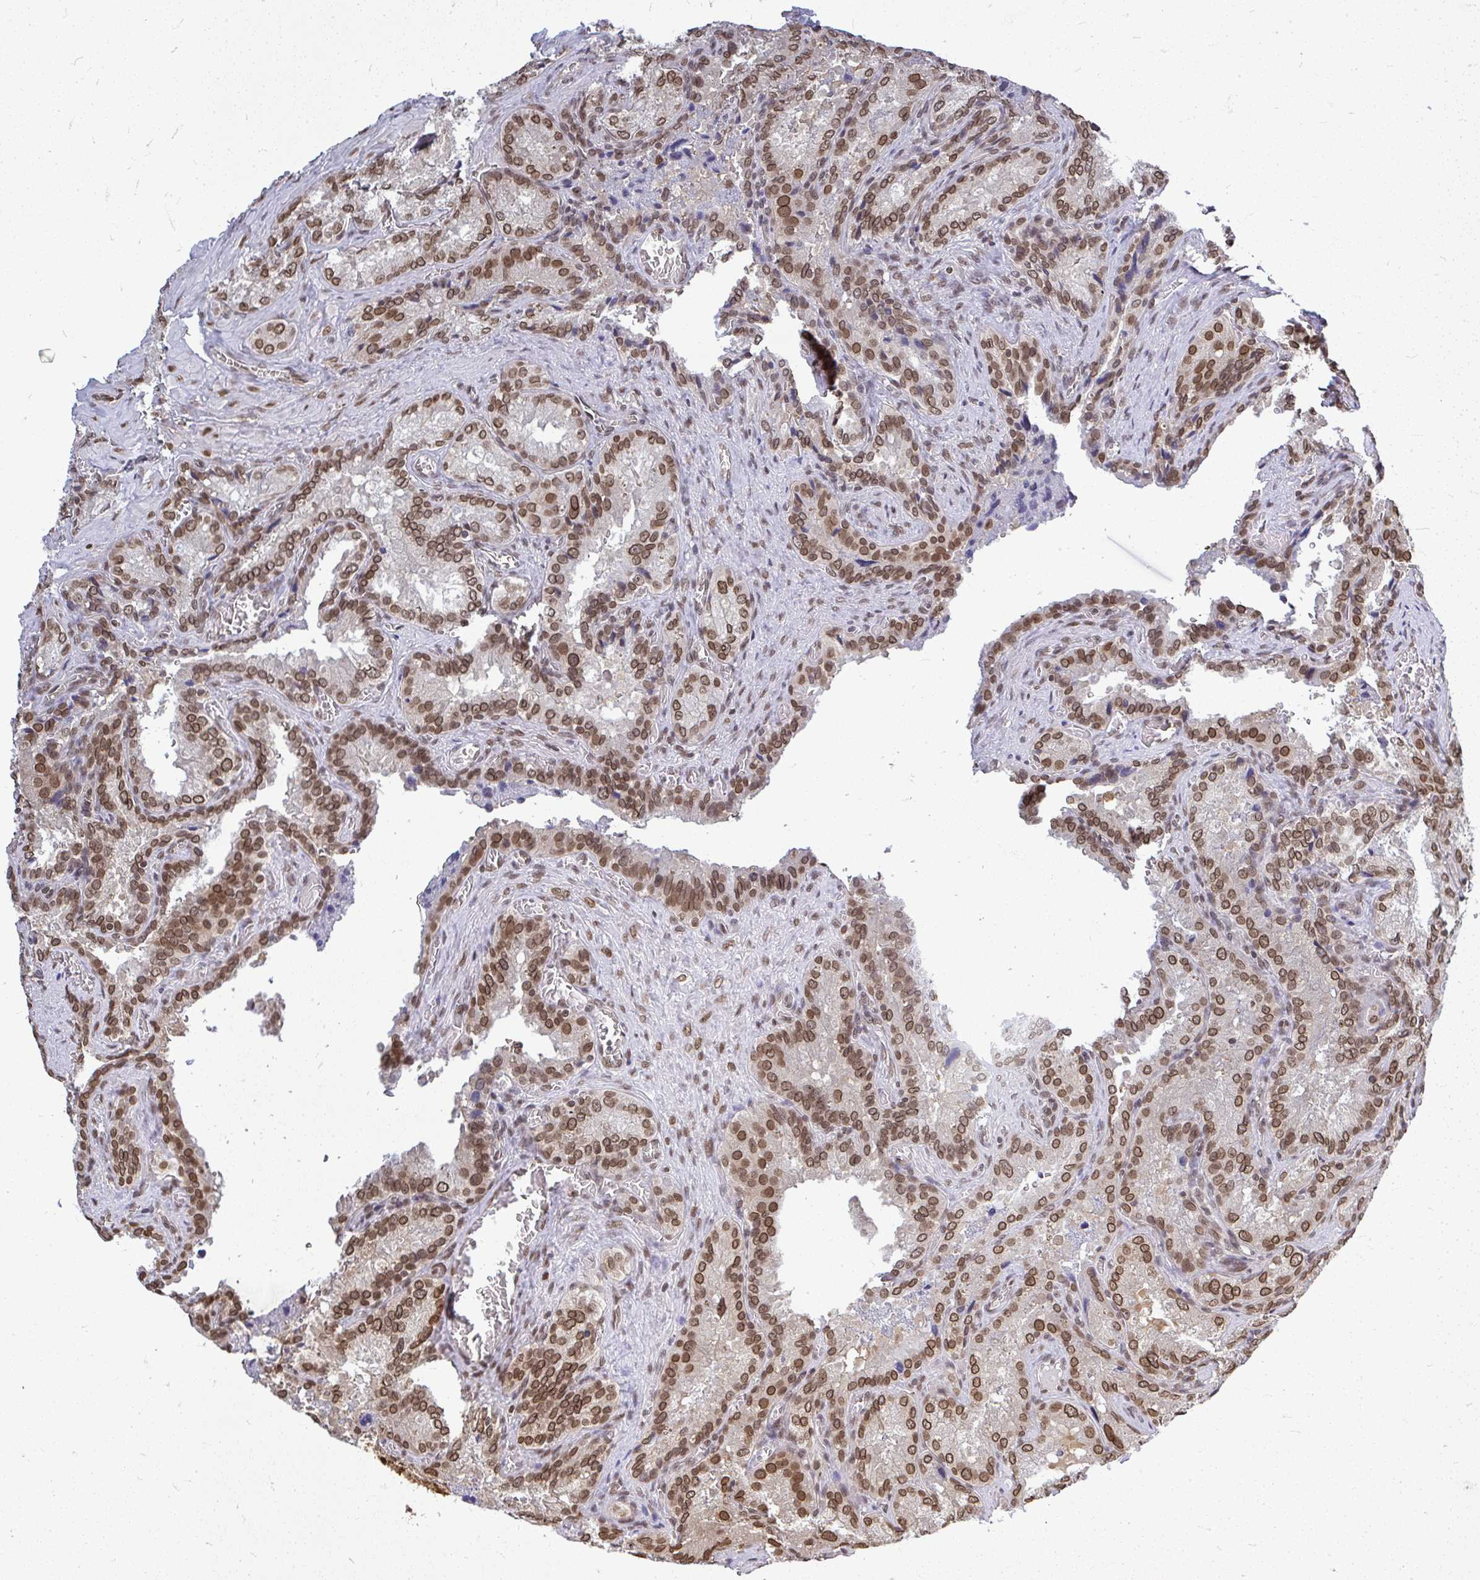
{"staining": {"intensity": "moderate", "quantity": ">75%", "location": "cytoplasmic/membranous,nuclear"}, "tissue": "seminal vesicle", "cell_type": "Glandular cells", "image_type": "normal", "snomed": [{"axis": "morphology", "description": "Normal tissue, NOS"}, {"axis": "topography", "description": "Seminal veicle"}], "caption": "Immunohistochemistry histopathology image of normal human seminal vesicle stained for a protein (brown), which demonstrates medium levels of moderate cytoplasmic/membranous,nuclear expression in about >75% of glandular cells.", "gene": "XPO1", "patient": {"sex": "male", "age": 47}}